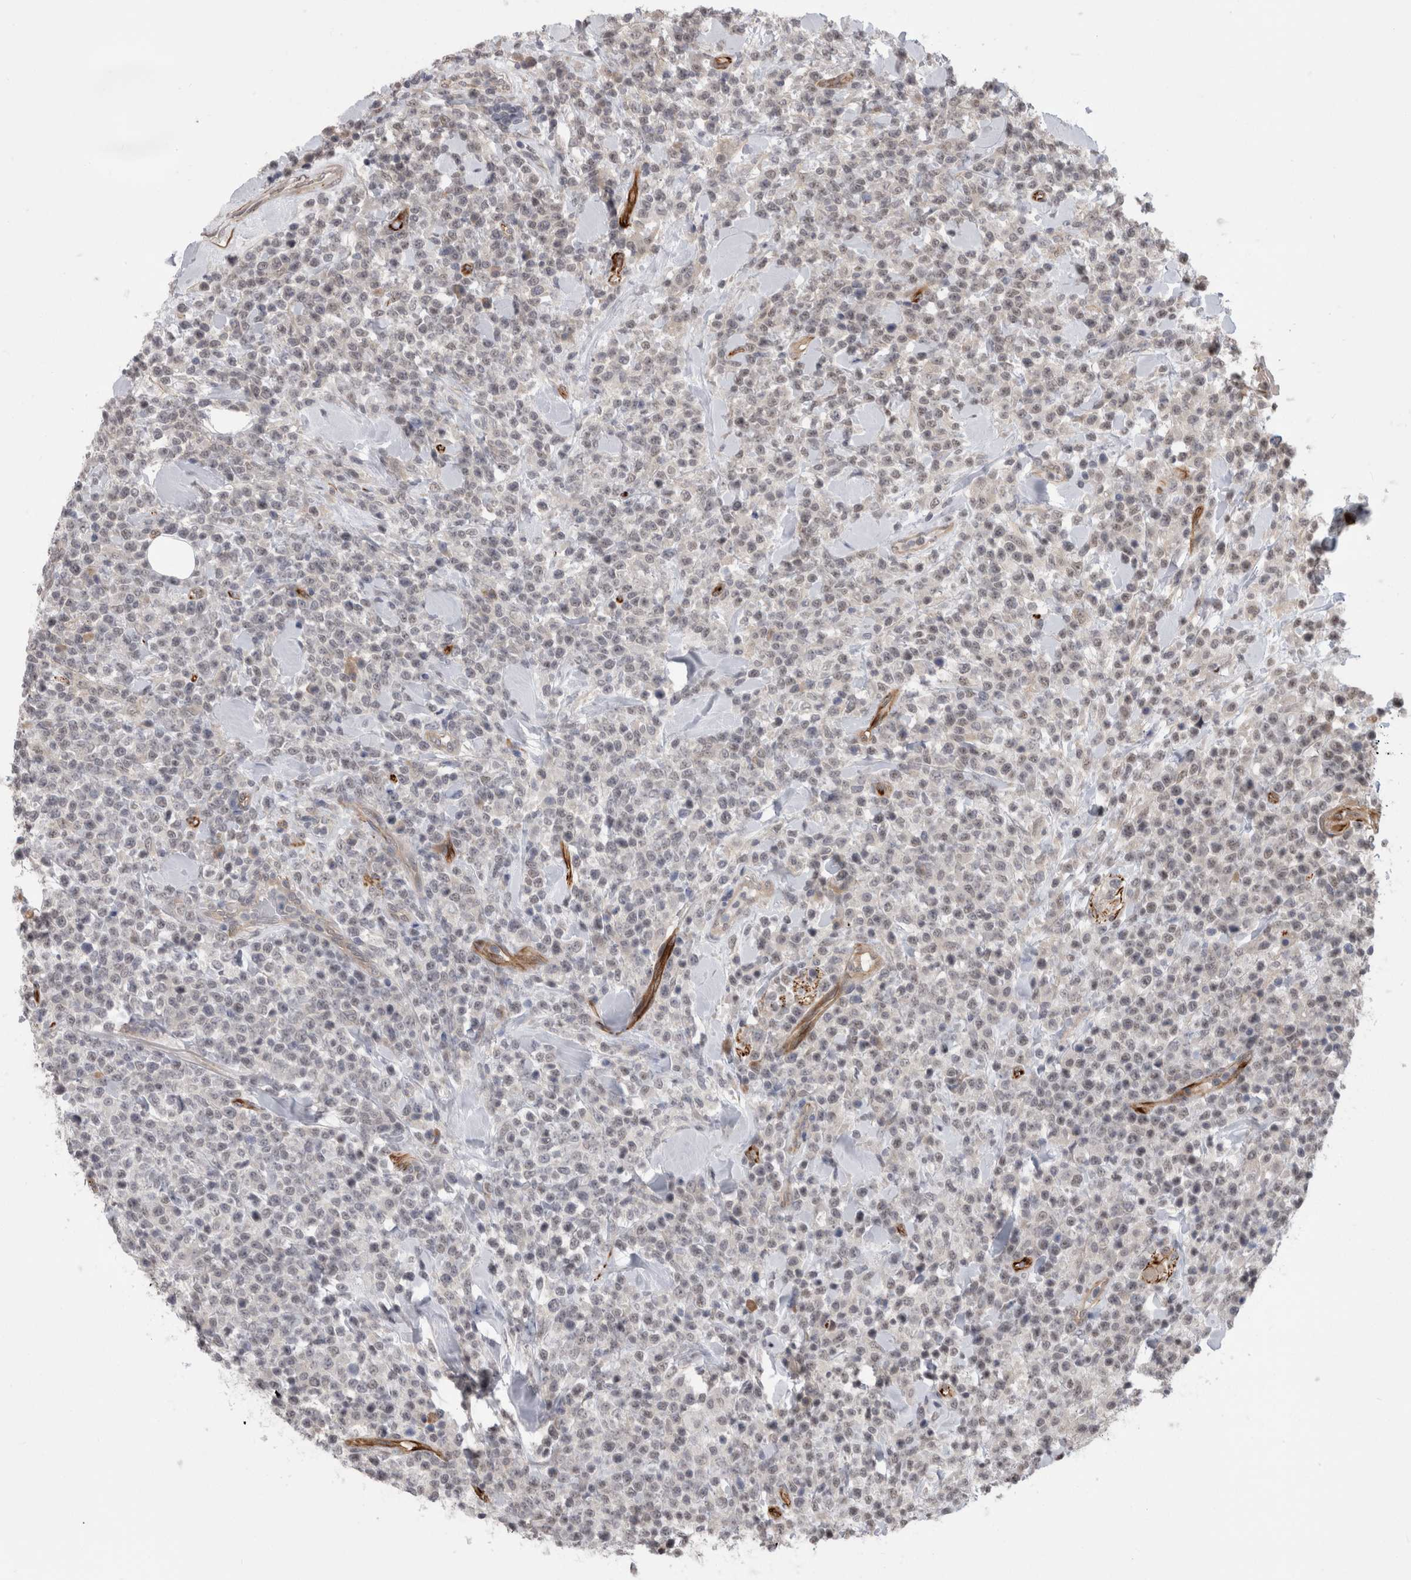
{"staining": {"intensity": "negative", "quantity": "none", "location": "none"}, "tissue": "lymphoma", "cell_type": "Tumor cells", "image_type": "cancer", "snomed": [{"axis": "morphology", "description": "Malignant lymphoma, non-Hodgkin's type, High grade"}, {"axis": "topography", "description": "Colon"}], "caption": "IHC micrograph of neoplastic tissue: human lymphoma stained with DAB (3,3'-diaminobenzidine) reveals no significant protein positivity in tumor cells.", "gene": "FAM83H", "patient": {"sex": "female", "age": 53}}